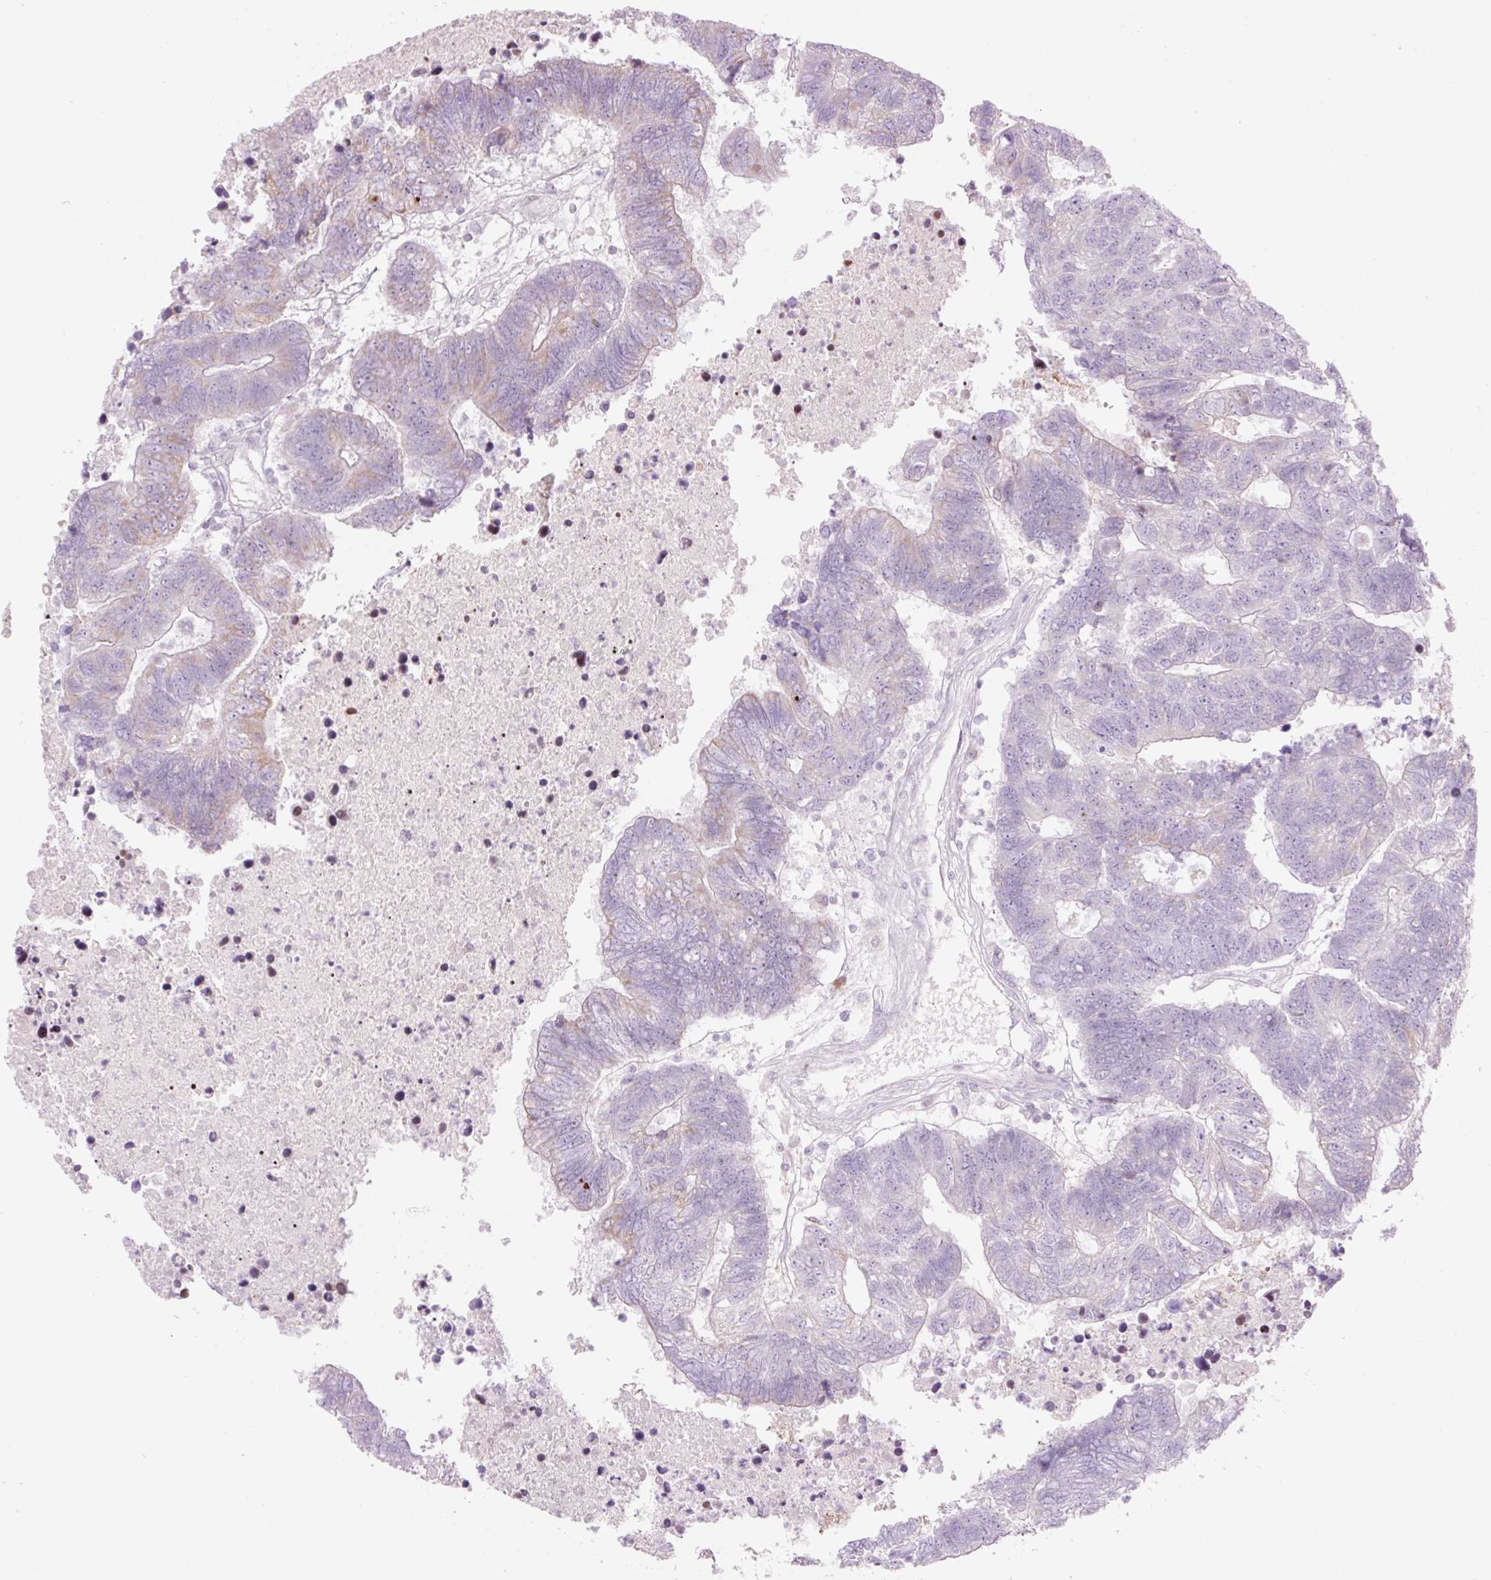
{"staining": {"intensity": "weak", "quantity": "25%-75%", "location": "cytoplasmic/membranous"}, "tissue": "colorectal cancer", "cell_type": "Tumor cells", "image_type": "cancer", "snomed": [{"axis": "morphology", "description": "Adenocarcinoma, NOS"}, {"axis": "topography", "description": "Colon"}], "caption": "About 25%-75% of tumor cells in human colorectal cancer (adenocarcinoma) demonstrate weak cytoplasmic/membranous protein positivity as visualized by brown immunohistochemical staining.", "gene": "TMEM177", "patient": {"sex": "female", "age": 48}}